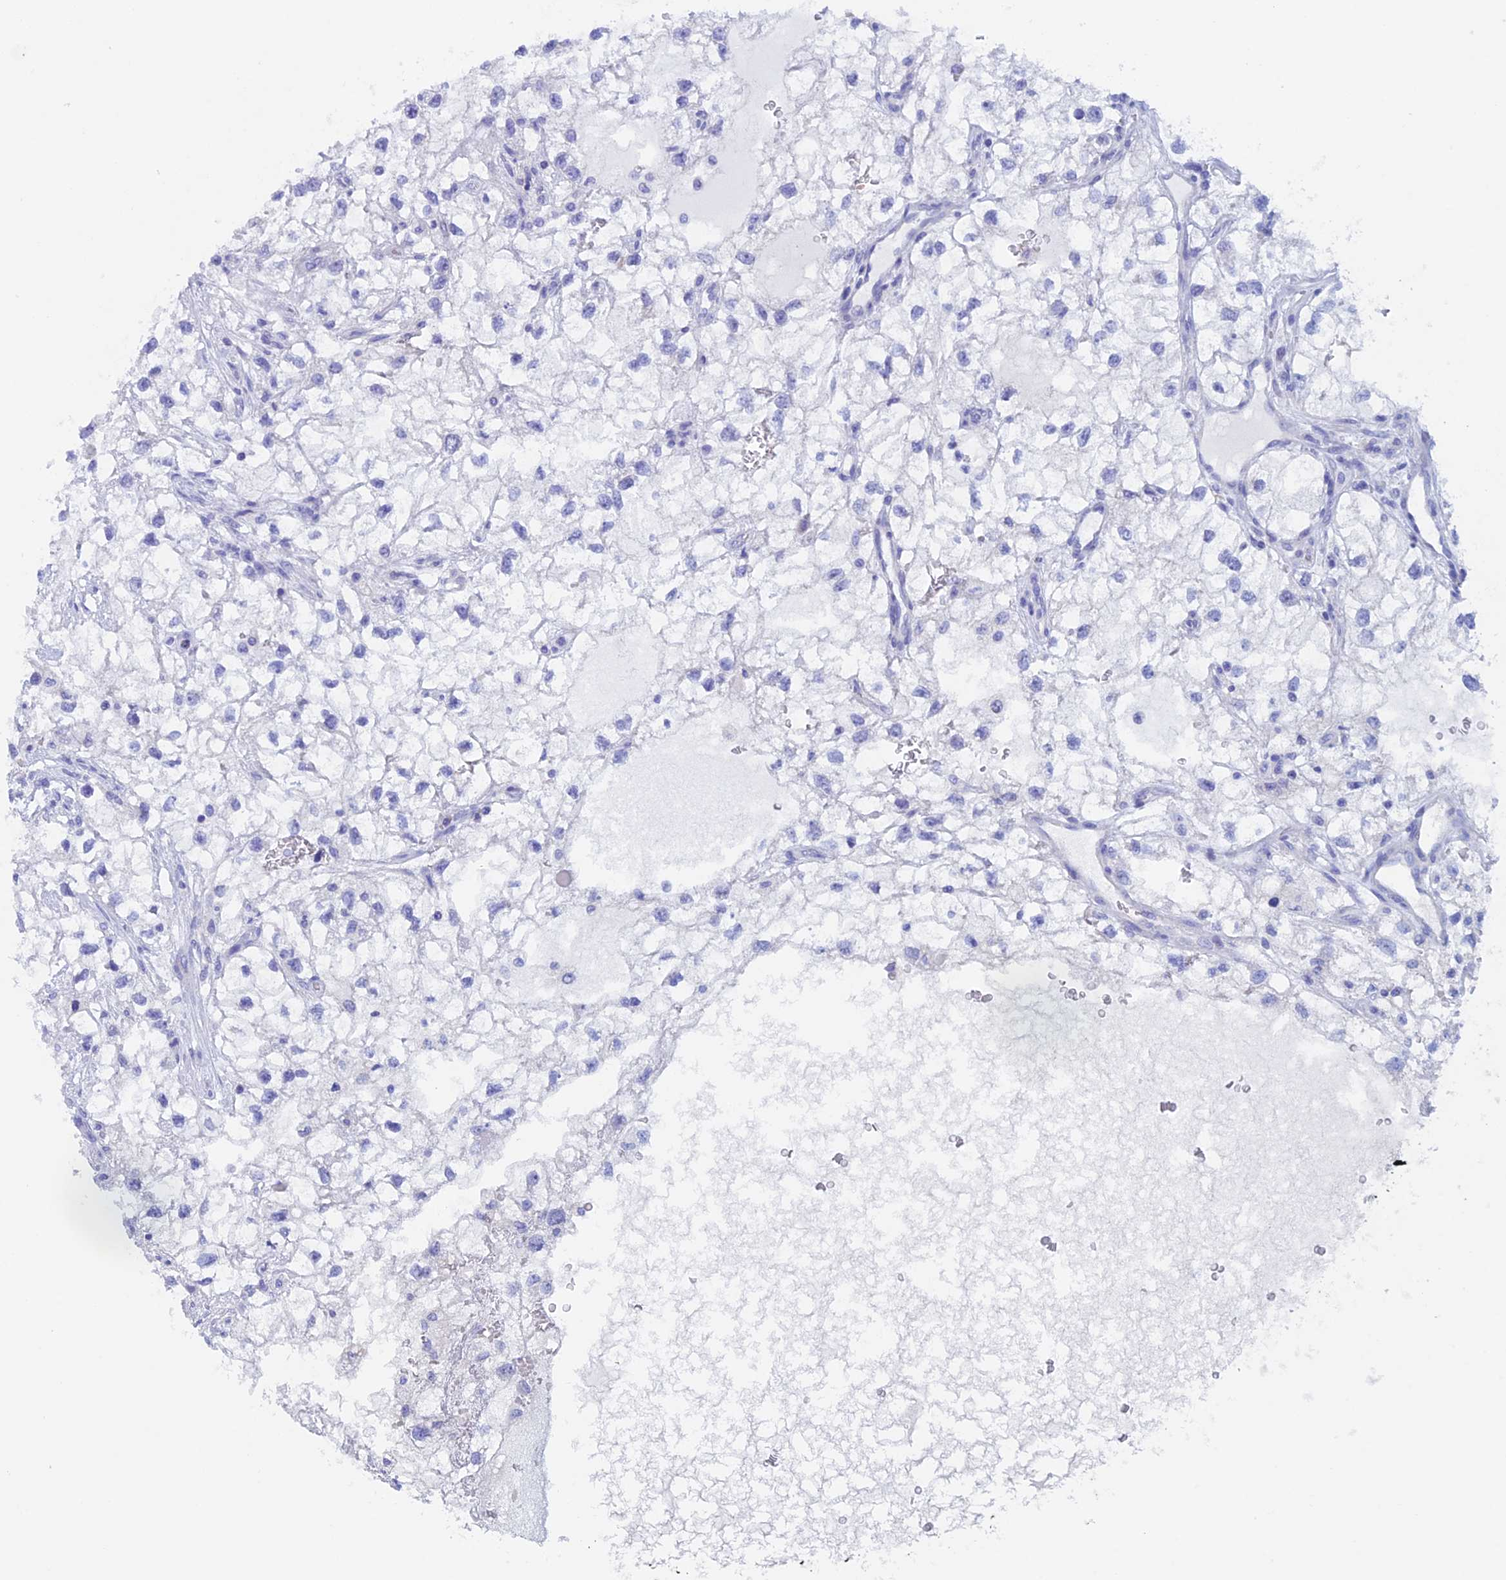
{"staining": {"intensity": "negative", "quantity": "none", "location": "none"}, "tissue": "renal cancer", "cell_type": "Tumor cells", "image_type": "cancer", "snomed": [{"axis": "morphology", "description": "Adenocarcinoma, NOS"}, {"axis": "topography", "description": "Kidney"}], "caption": "This is an IHC photomicrograph of renal adenocarcinoma. There is no staining in tumor cells.", "gene": "PSMC3IP", "patient": {"sex": "male", "age": 59}}